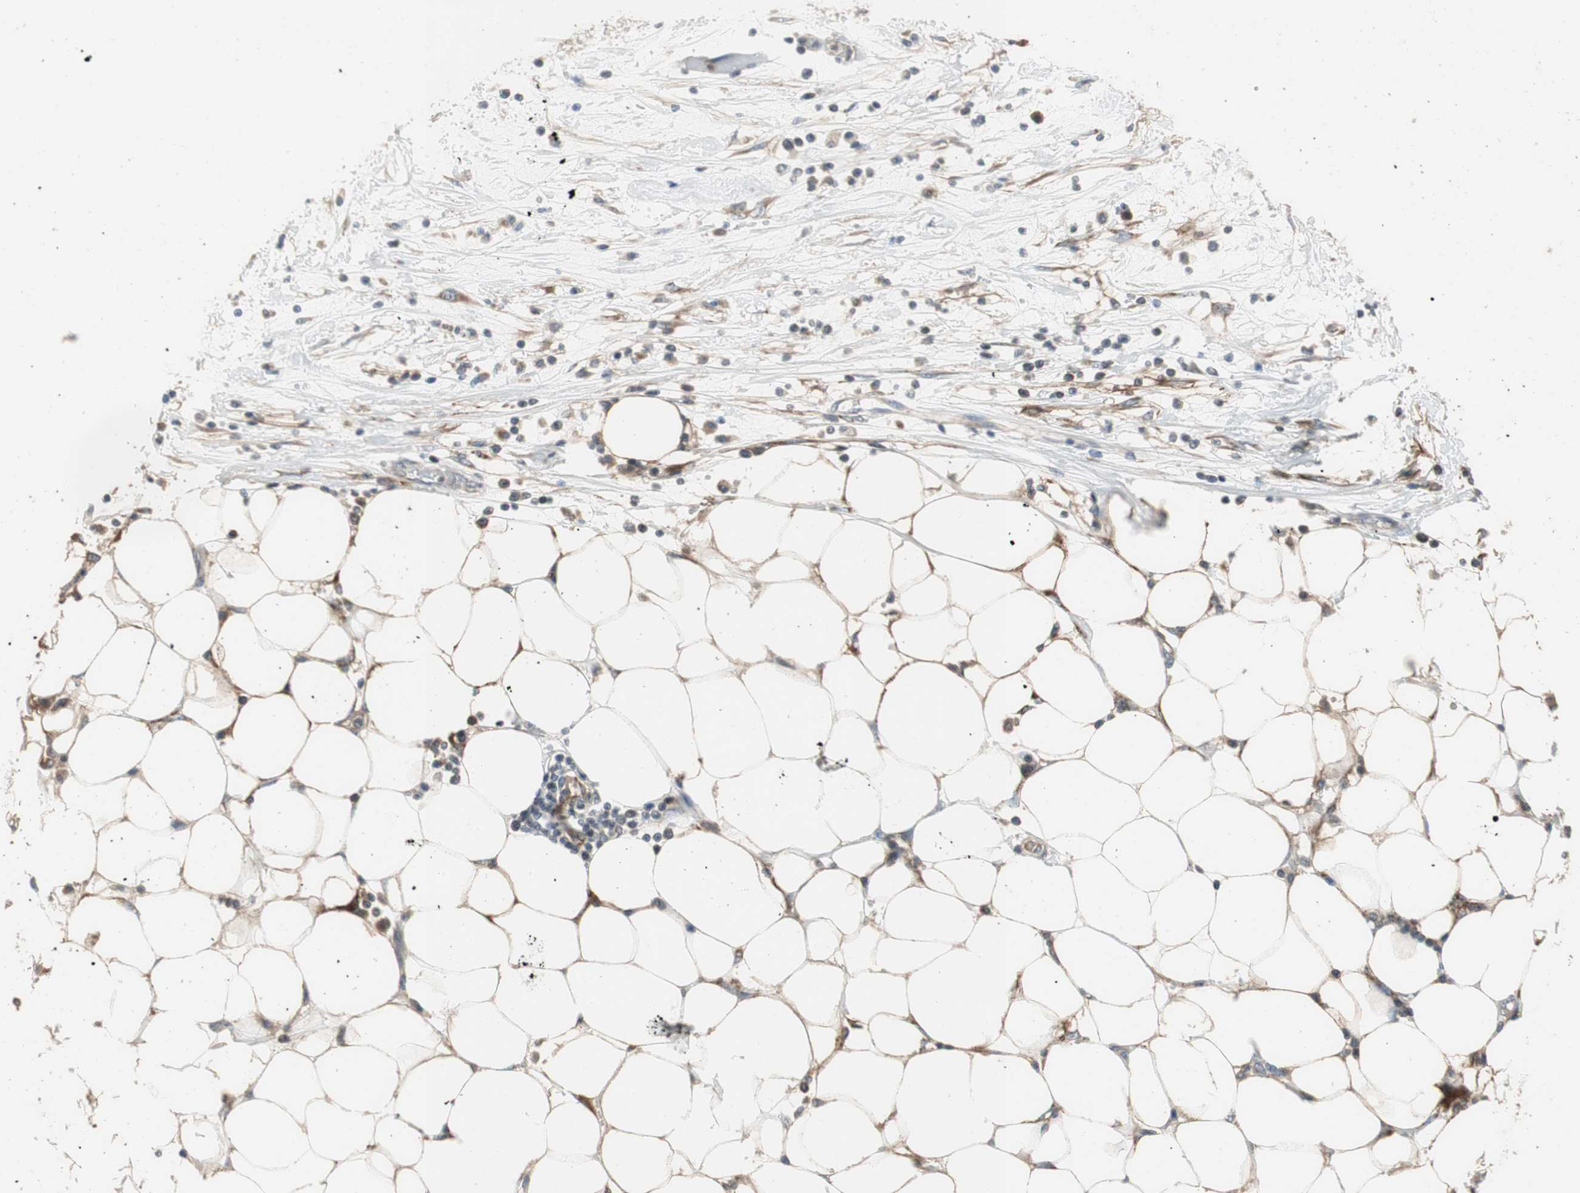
{"staining": {"intensity": "negative", "quantity": "none", "location": "none"}, "tissue": "pancreatic cancer", "cell_type": "Tumor cells", "image_type": "cancer", "snomed": [{"axis": "morphology", "description": "Adenocarcinoma, NOS"}, {"axis": "topography", "description": "Pancreas"}], "caption": "IHC of pancreatic cancer (adenocarcinoma) exhibits no positivity in tumor cells. (DAB IHC, high magnification).", "gene": "ALPL", "patient": {"sex": "female", "age": 57}}